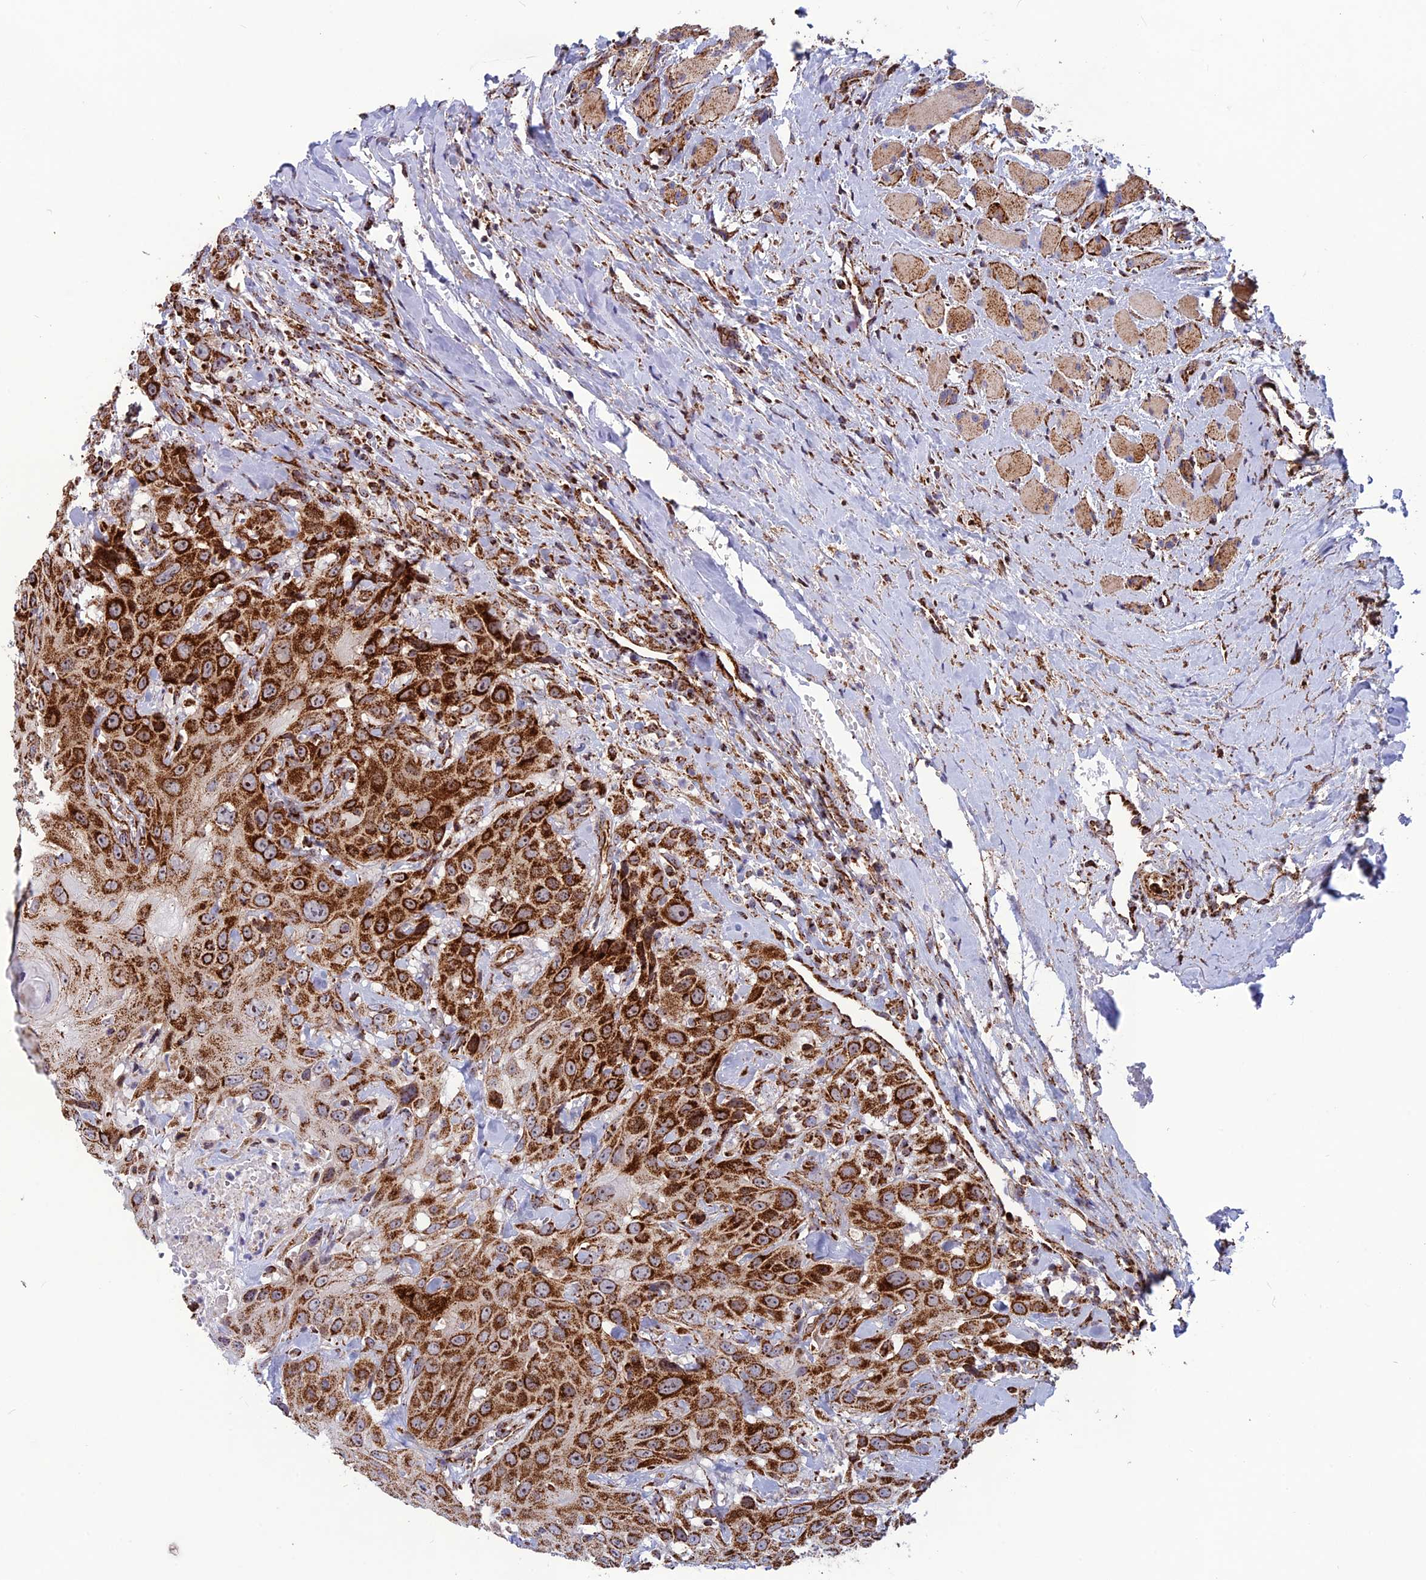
{"staining": {"intensity": "moderate", "quantity": ">75%", "location": "cytoplasmic/membranous"}, "tissue": "head and neck cancer", "cell_type": "Tumor cells", "image_type": "cancer", "snomed": [{"axis": "morphology", "description": "Squamous cell carcinoma, NOS"}, {"axis": "topography", "description": "Head-Neck"}], "caption": "Protein expression analysis of human squamous cell carcinoma (head and neck) reveals moderate cytoplasmic/membranous expression in approximately >75% of tumor cells.", "gene": "MRPS18B", "patient": {"sex": "male", "age": 81}}